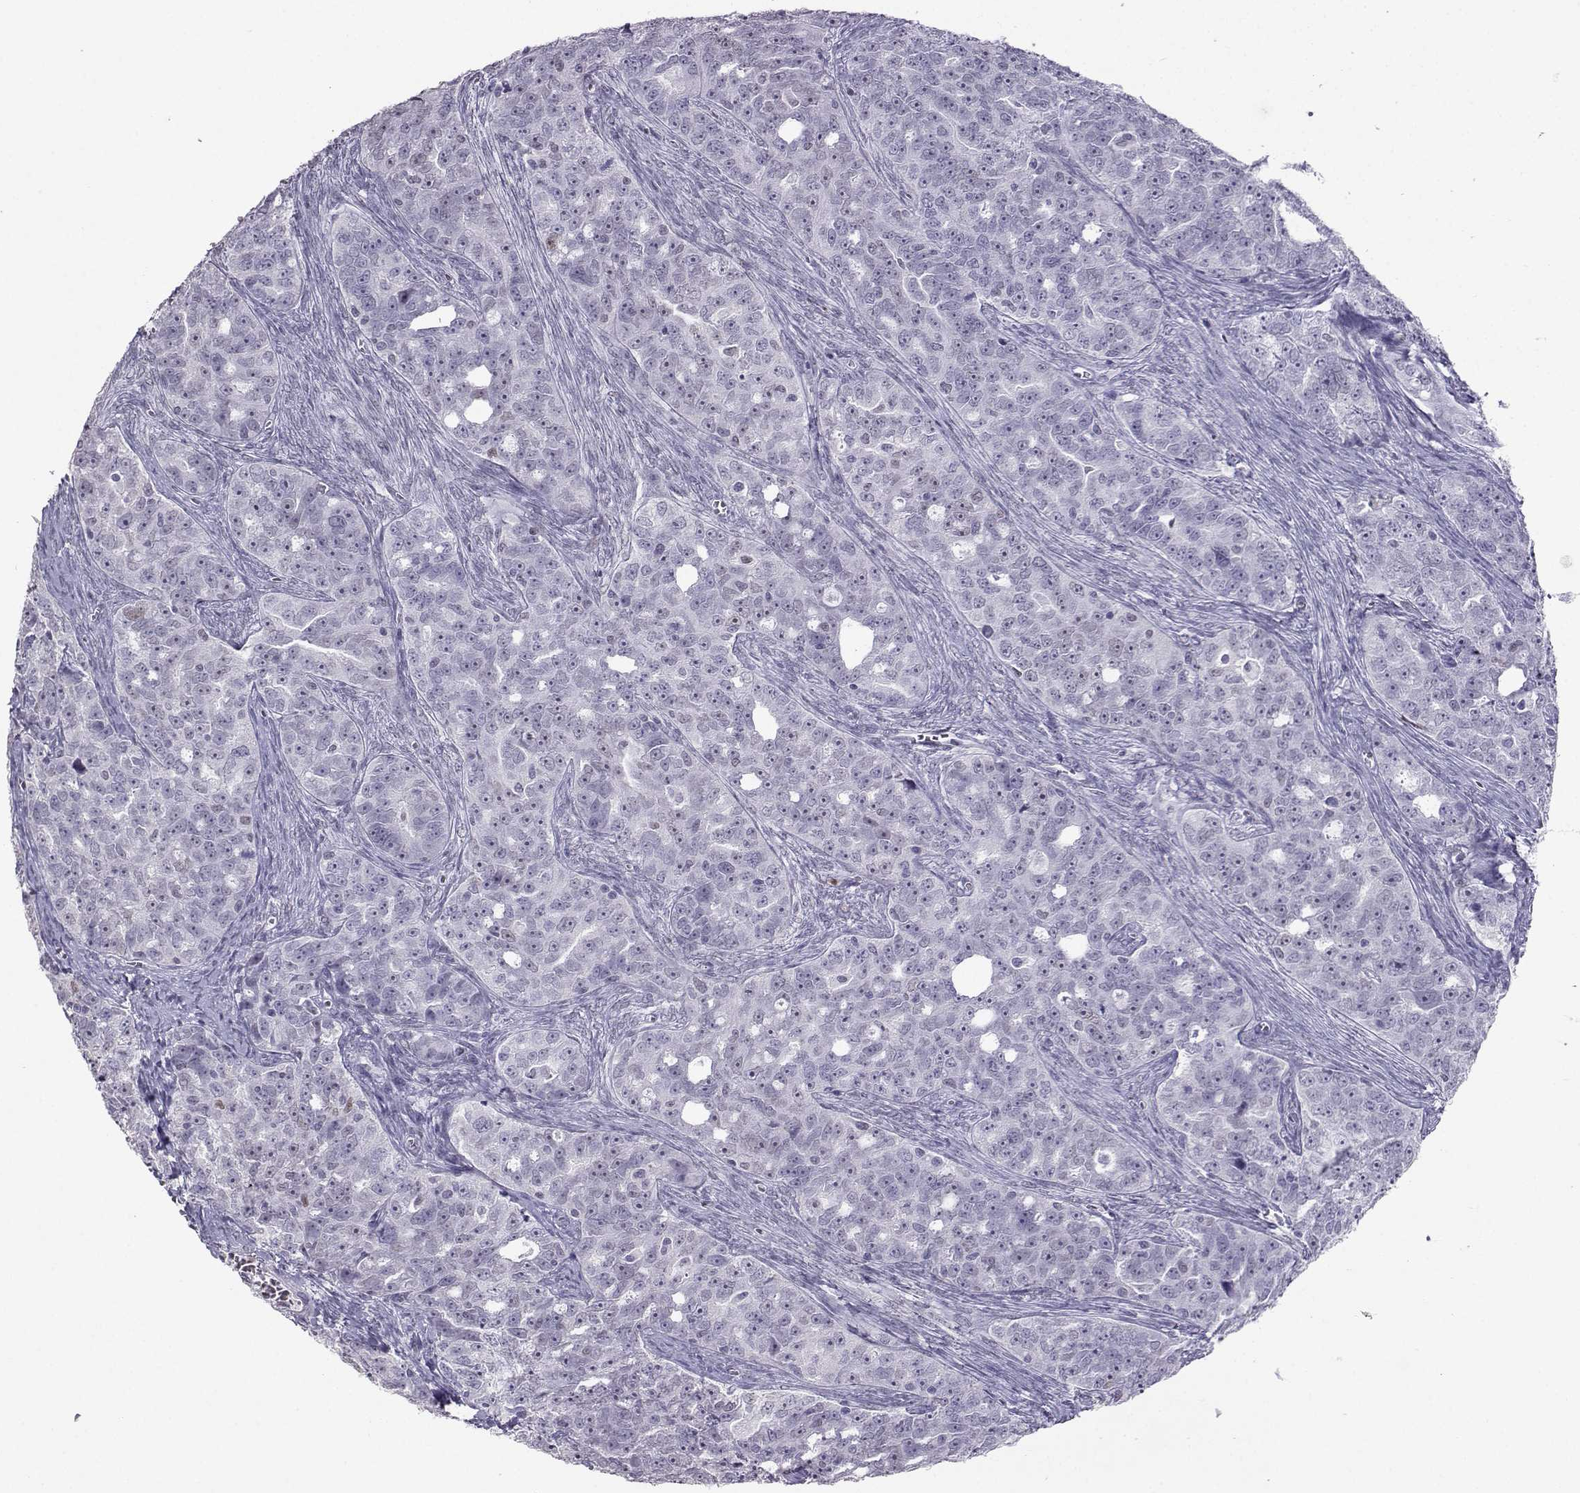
{"staining": {"intensity": "negative", "quantity": "none", "location": "none"}, "tissue": "ovarian cancer", "cell_type": "Tumor cells", "image_type": "cancer", "snomed": [{"axis": "morphology", "description": "Cystadenocarcinoma, serous, NOS"}, {"axis": "topography", "description": "Ovary"}], "caption": "This is a micrograph of immunohistochemistry staining of ovarian cancer, which shows no staining in tumor cells.", "gene": "TEDC2", "patient": {"sex": "female", "age": 51}}